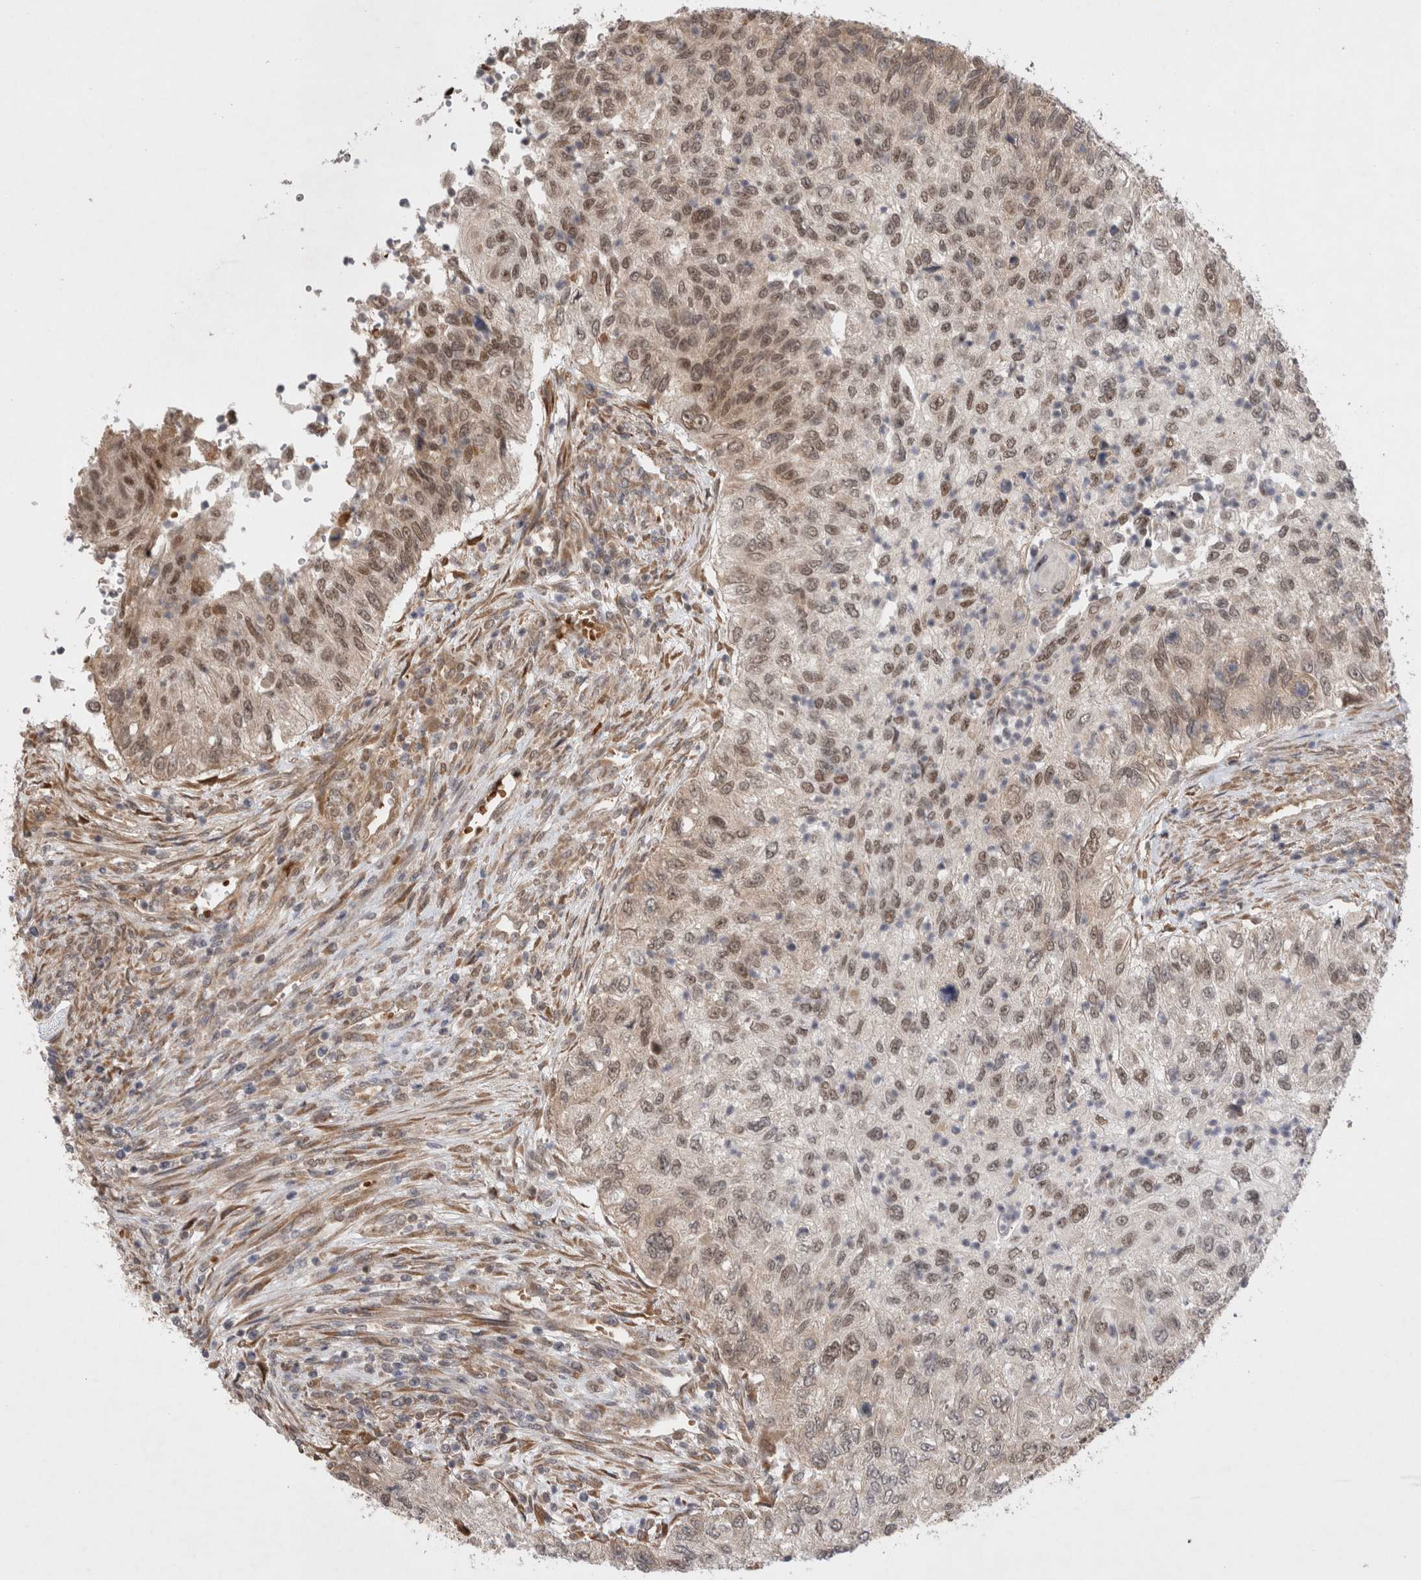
{"staining": {"intensity": "moderate", "quantity": ">75%", "location": "nuclear"}, "tissue": "urothelial cancer", "cell_type": "Tumor cells", "image_type": "cancer", "snomed": [{"axis": "morphology", "description": "Urothelial carcinoma, High grade"}, {"axis": "topography", "description": "Urinary bladder"}], "caption": "Tumor cells show medium levels of moderate nuclear positivity in about >75% of cells in human urothelial cancer.", "gene": "EIF3E", "patient": {"sex": "female", "age": 60}}